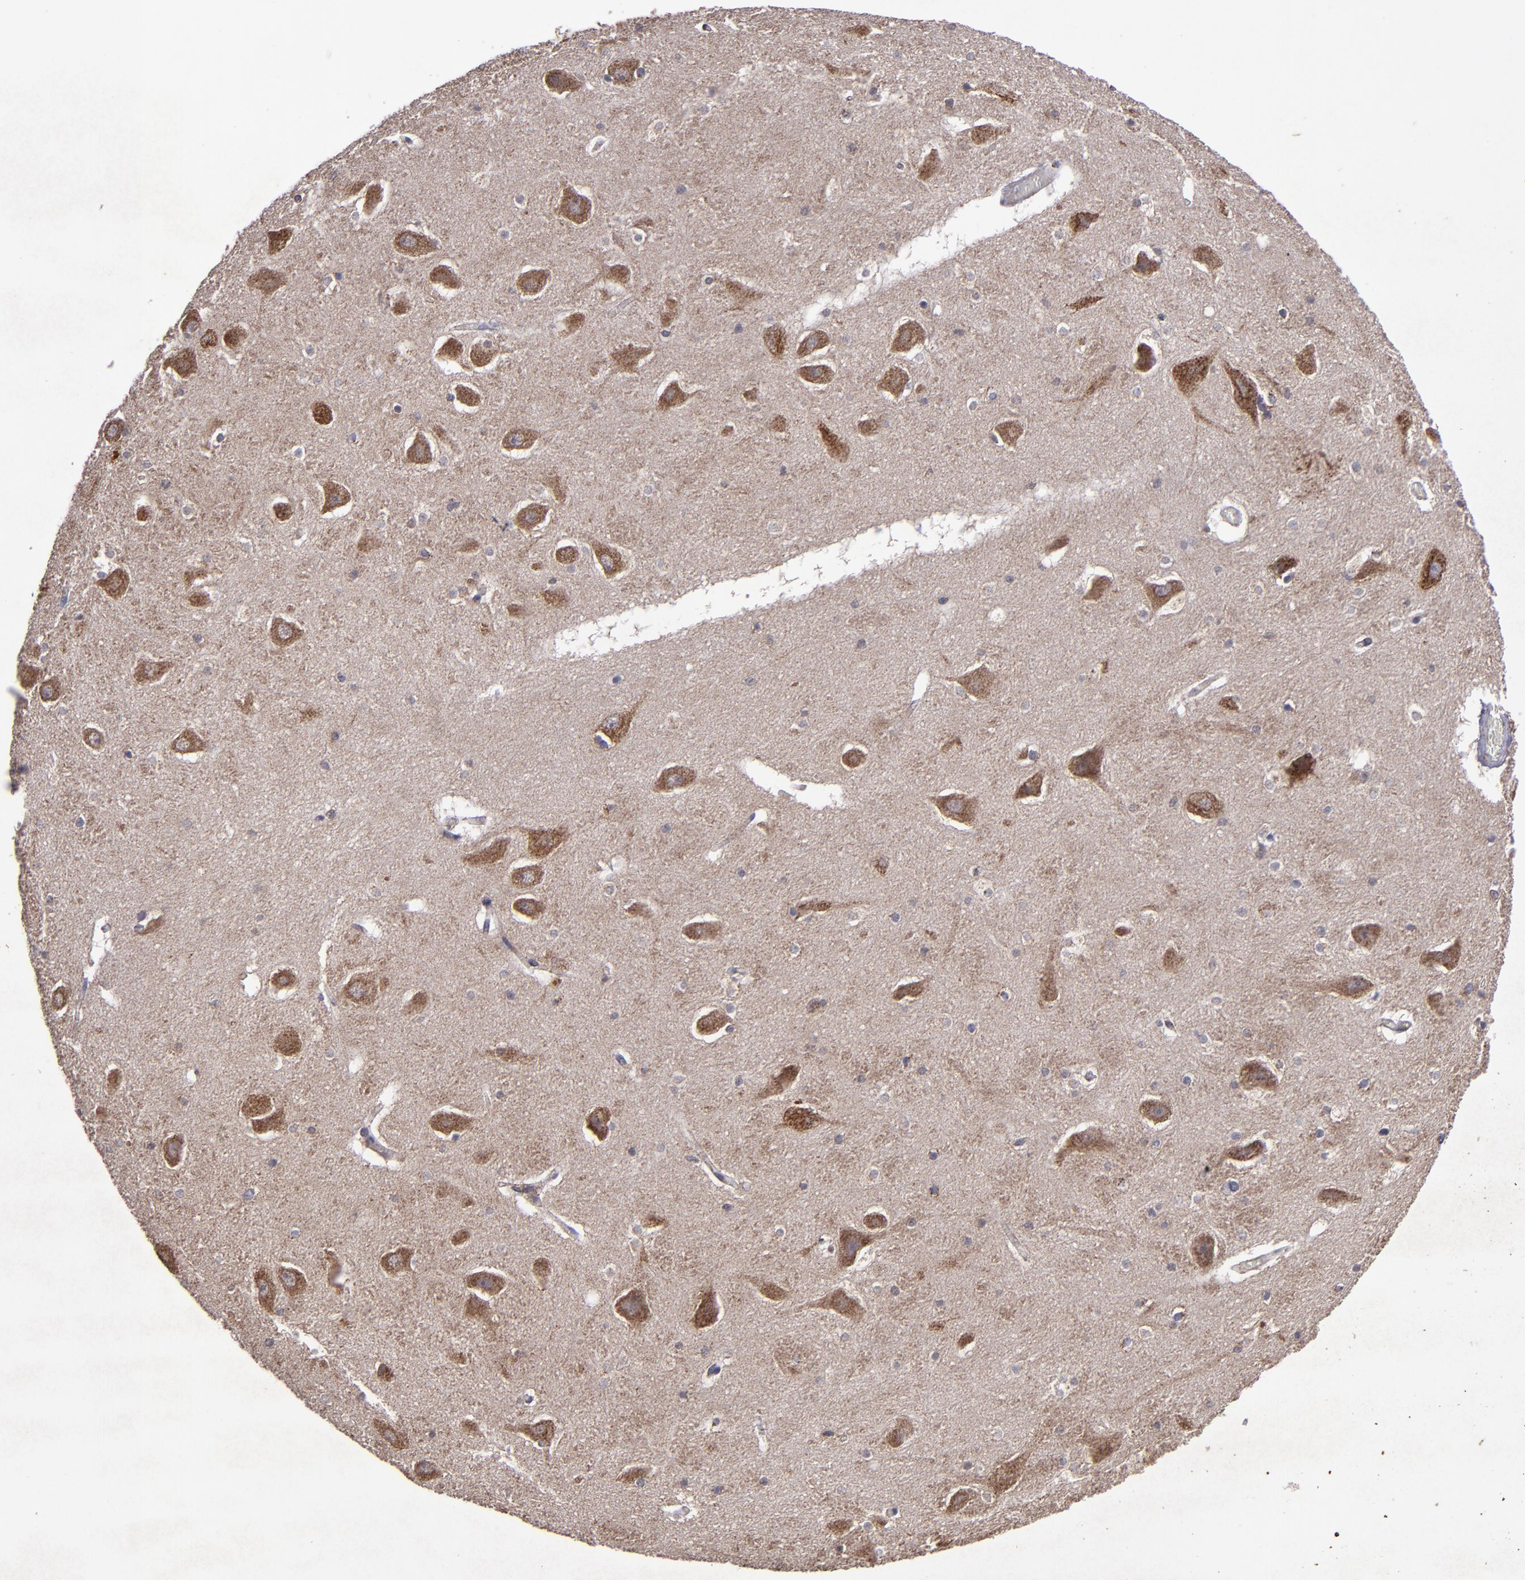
{"staining": {"intensity": "moderate", "quantity": "25%-75%", "location": "cytoplasmic/membranous"}, "tissue": "hippocampus", "cell_type": "Glial cells", "image_type": "normal", "snomed": [{"axis": "morphology", "description": "Normal tissue, NOS"}, {"axis": "topography", "description": "Hippocampus"}], "caption": "Hippocampus stained with DAB (3,3'-diaminobenzidine) immunohistochemistry (IHC) displays medium levels of moderate cytoplasmic/membranous positivity in approximately 25%-75% of glial cells.", "gene": "TIMM9", "patient": {"sex": "male", "age": 45}}